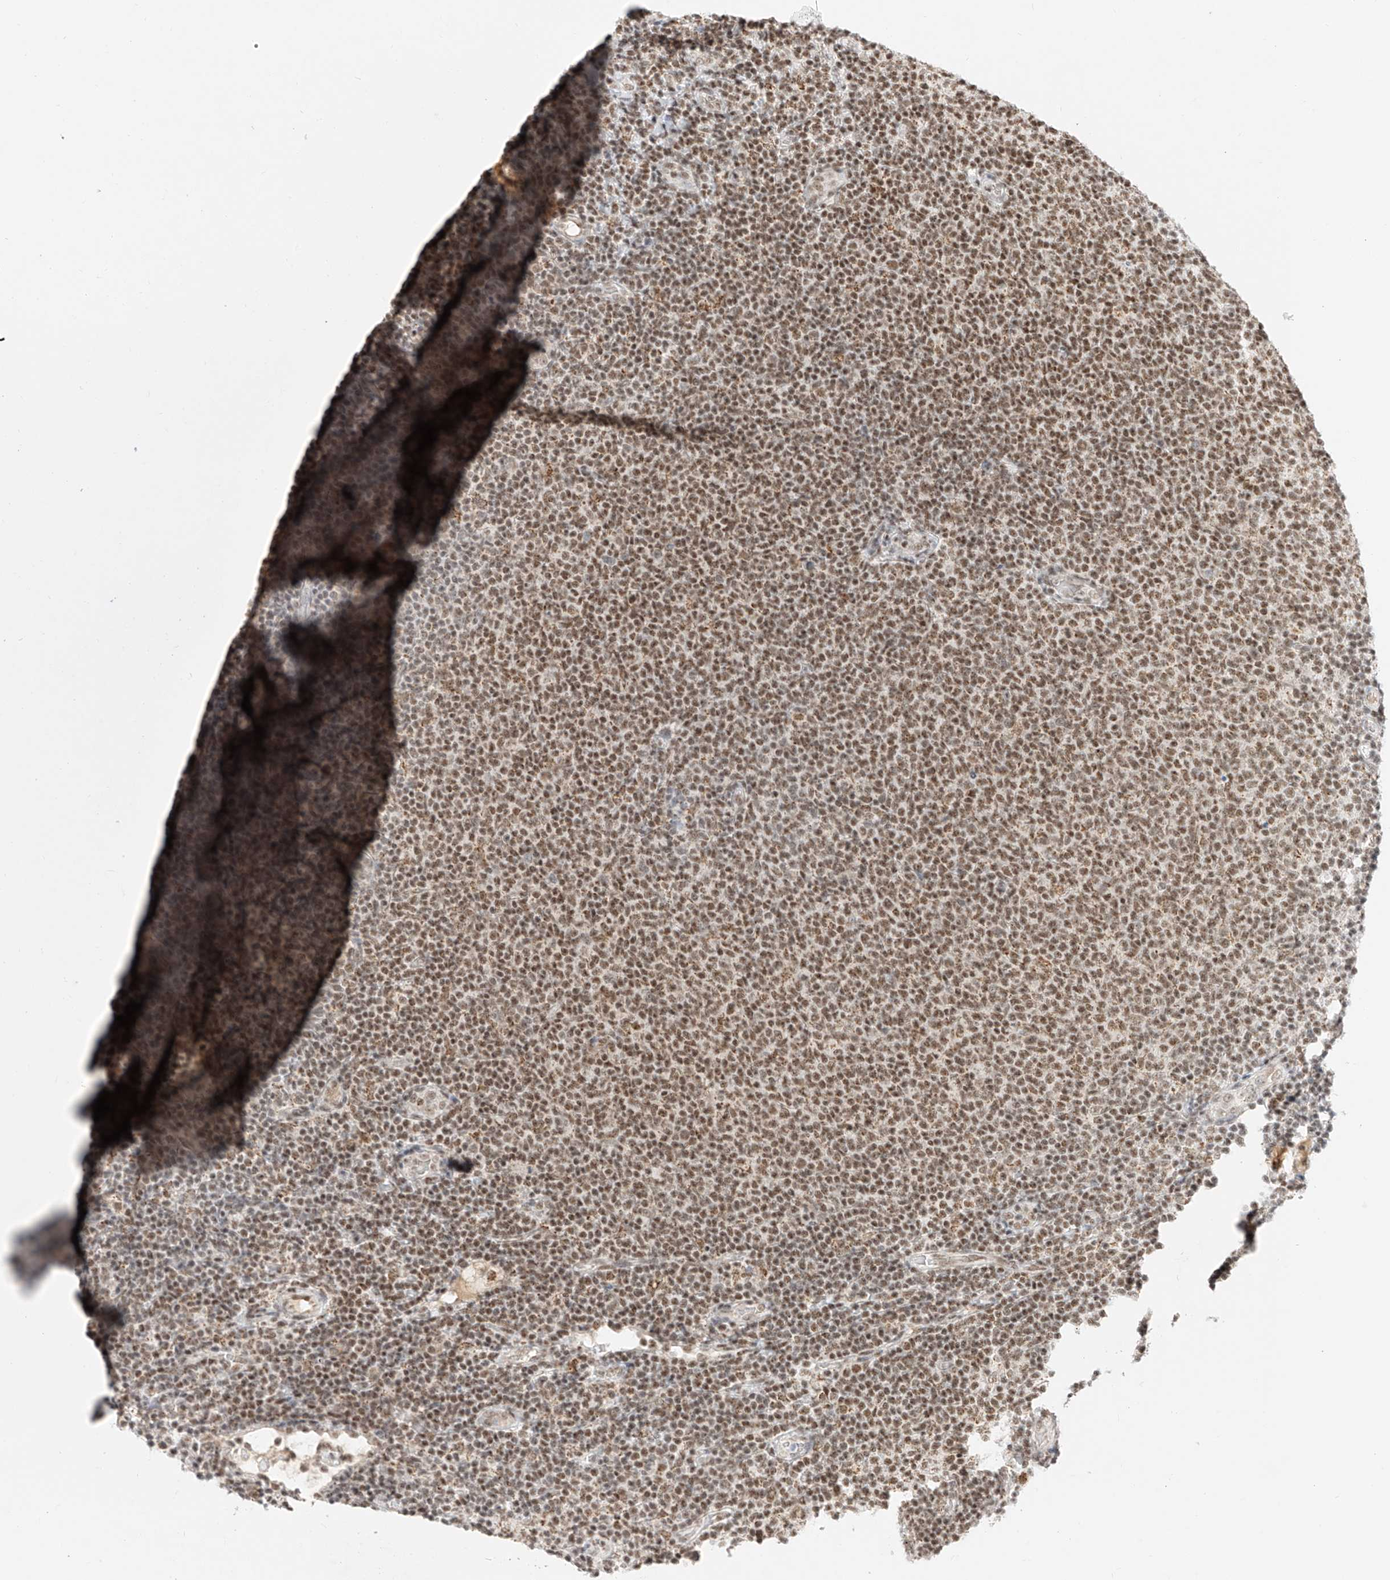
{"staining": {"intensity": "moderate", "quantity": ">75%", "location": "nuclear"}, "tissue": "lymphoma", "cell_type": "Tumor cells", "image_type": "cancer", "snomed": [{"axis": "morphology", "description": "Malignant lymphoma, non-Hodgkin's type, Low grade"}, {"axis": "topography", "description": "Lymph node"}], "caption": "Tumor cells demonstrate moderate nuclear staining in approximately >75% of cells in lymphoma.", "gene": "NRF1", "patient": {"sex": "male", "age": 66}}